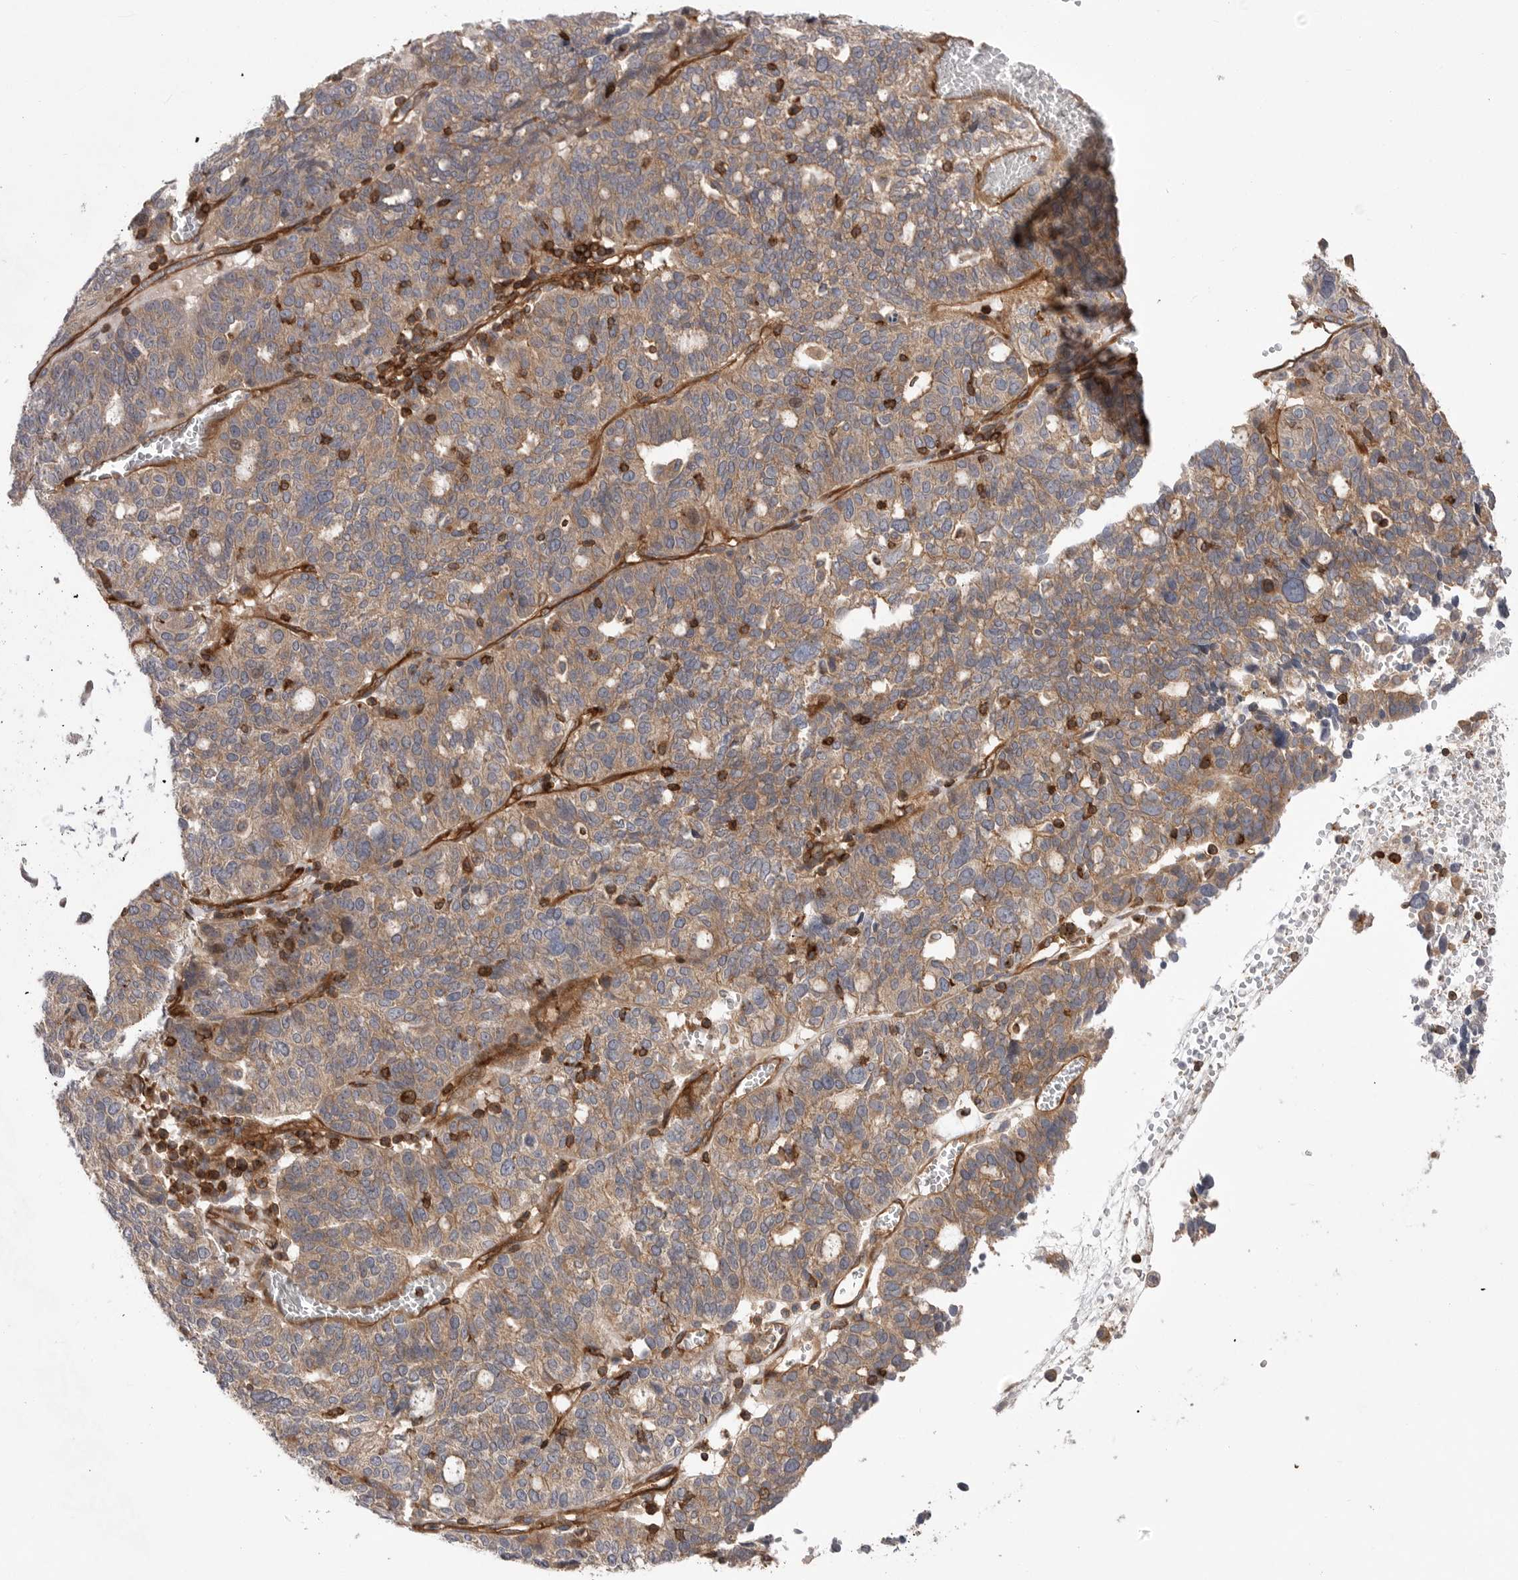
{"staining": {"intensity": "moderate", "quantity": ">75%", "location": "cytoplasmic/membranous"}, "tissue": "ovarian cancer", "cell_type": "Tumor cells", "image_type": "cancer", "snomed": [{"axis": "morphology", "description": "Cystadenocarcinoma, serous, NOS"}, {"axis": "topography", "description": "Ovary"}], "caption": "Immunohistochemical staining of serous cystadenocarcinoma (ovarian) shows moderate cytoplasmic/membranous protein positivity in approximately >75% of tumor cells.", "gene": "PRKCH", "patient": {"sex": "female", "age": 59}}